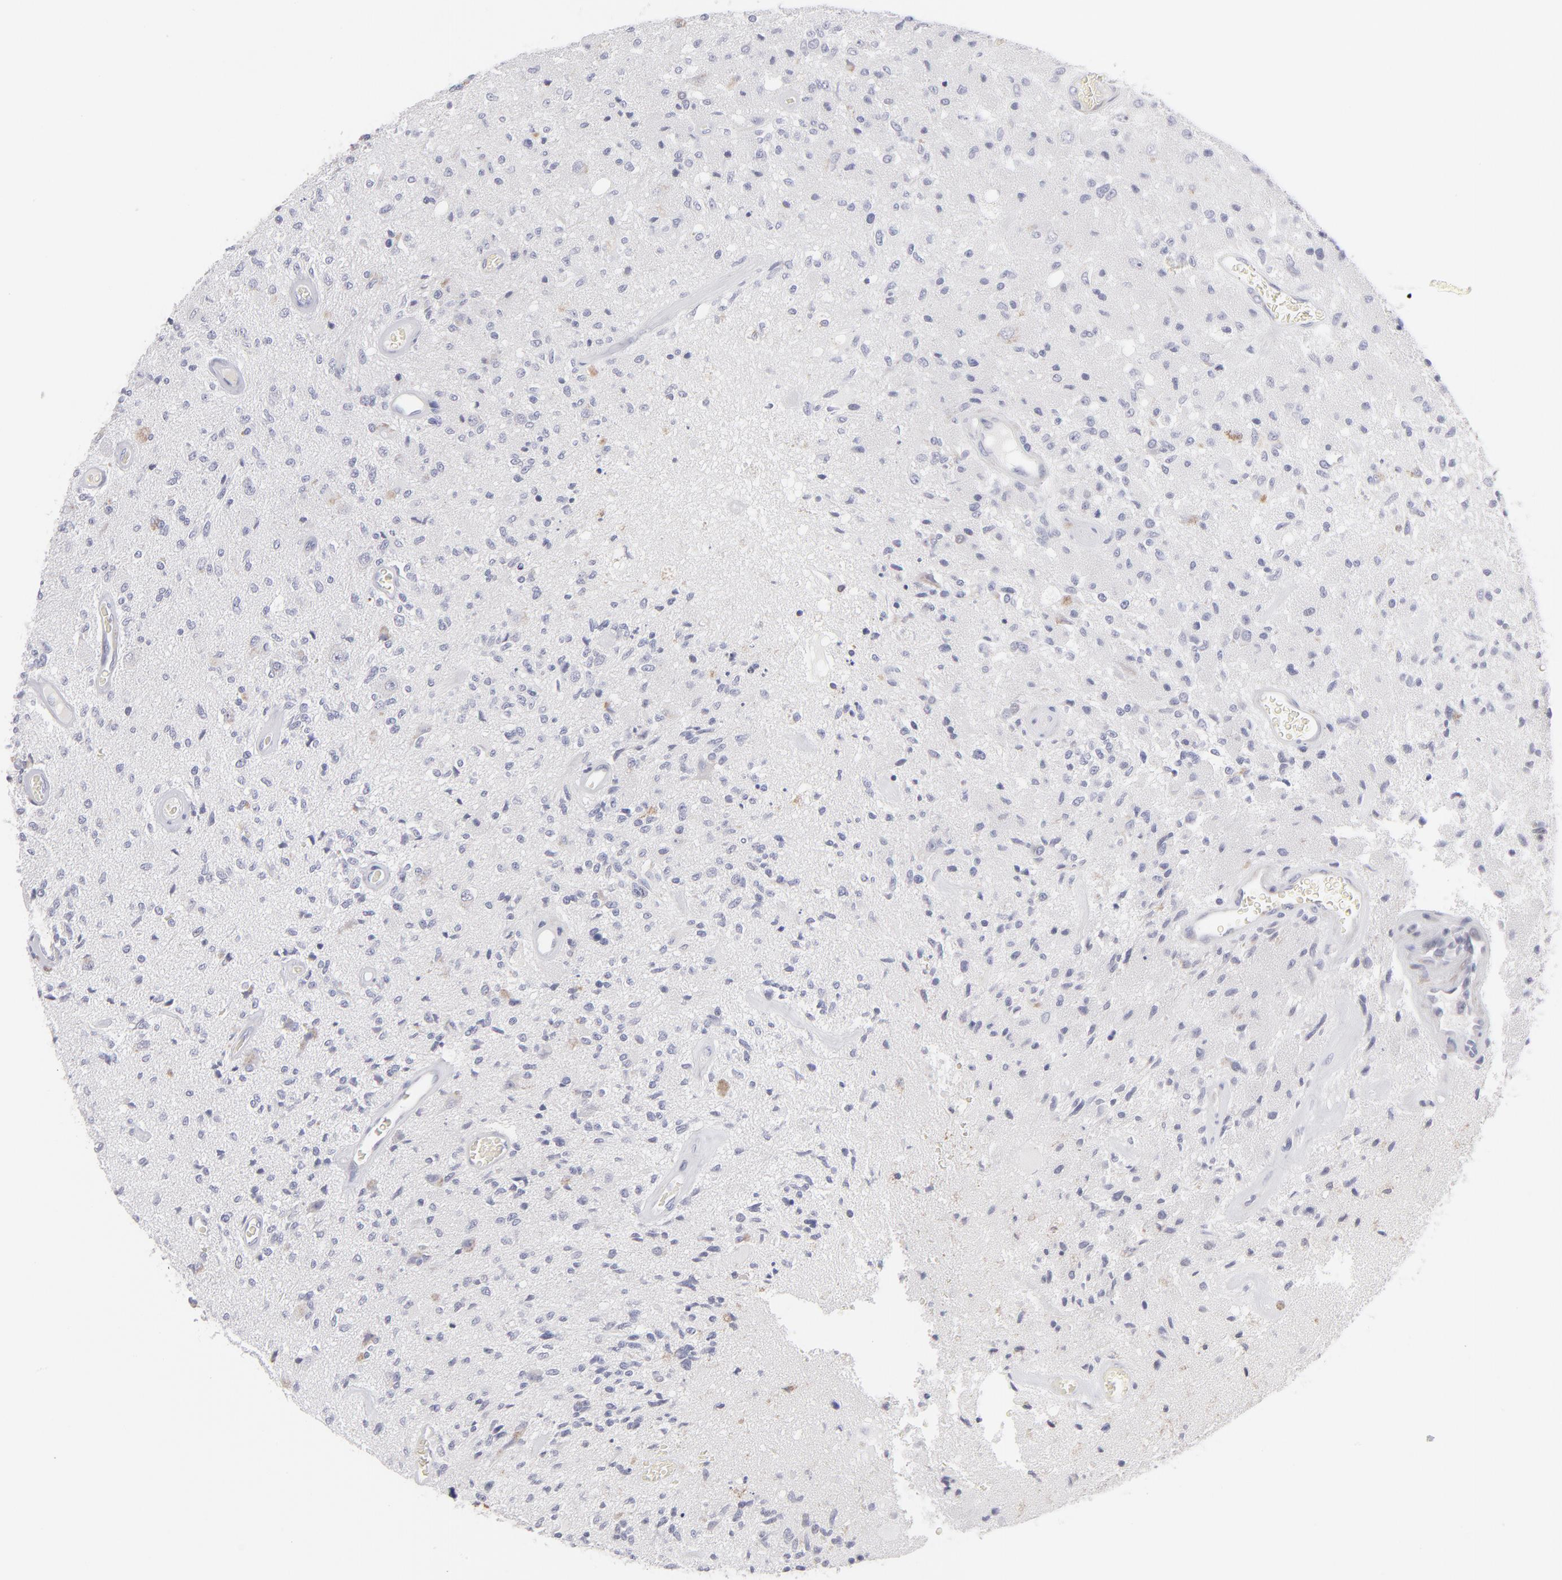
{"staining": {"intensity": "weak", "quantity": "<25%", "location": "cytoplasmic/membranous"}, "tissue": "glioma", "cell_type": "Tumor cells", "image_type": "cancer", "snomed": [{"axis": "morphology", "description": "Normal tissue, NOS"}, {"axis": "morphology", "description": "Glioma, malignant, High grade"}, {"axis": "topography", "description": "Cerebral cortex"}], "caption": "Immunohistochemistry of human malignant high-grade glioma demonstrates no staining in tumor cells.", "gene": "MTHFD2", "patient": {"sex": "male", "age": 77}}